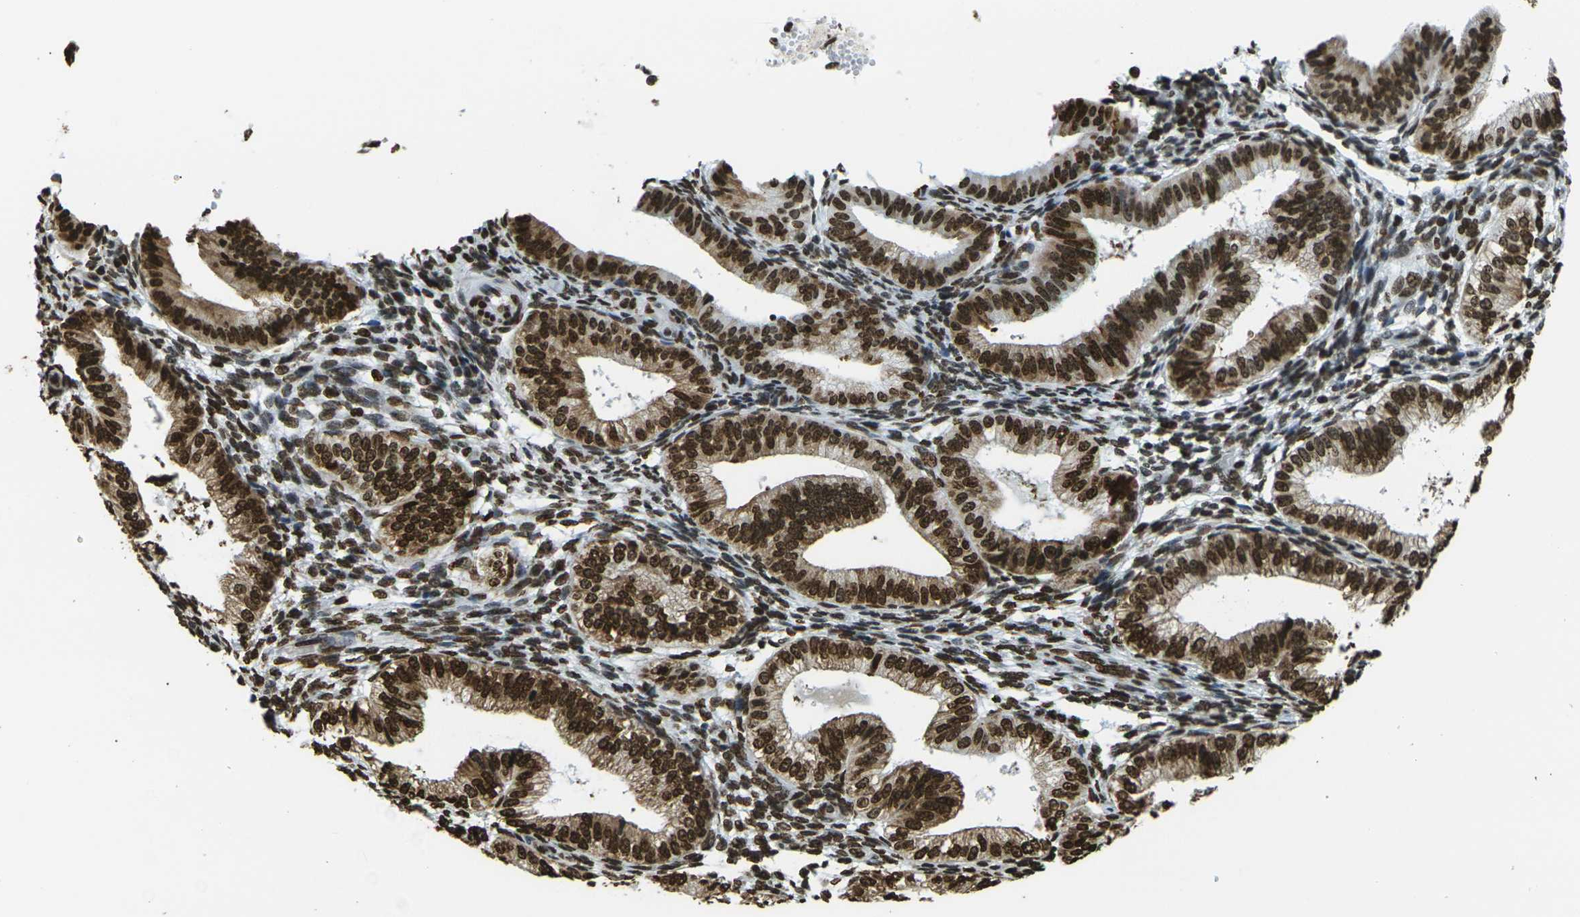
{"staining": {"intensity": "strong", "quantity": ">75%", "location": "nuclear"}, "tissue": "endometrium", "cell_type": "Cells in endometrial stroma", "image_type": "normal", "snomed": [{"axis": "morphology", "description": "Normal tissue, NOS"}, {"axis": "topography", "description": "Endometrium"}], "caption": "Cells in endometrial stroma reveal strong nuclear positivity in approximately >75% of cells in unremarkable endometrium.", "gene": "H1", "patient": {"sex": "female", "age": 39}}